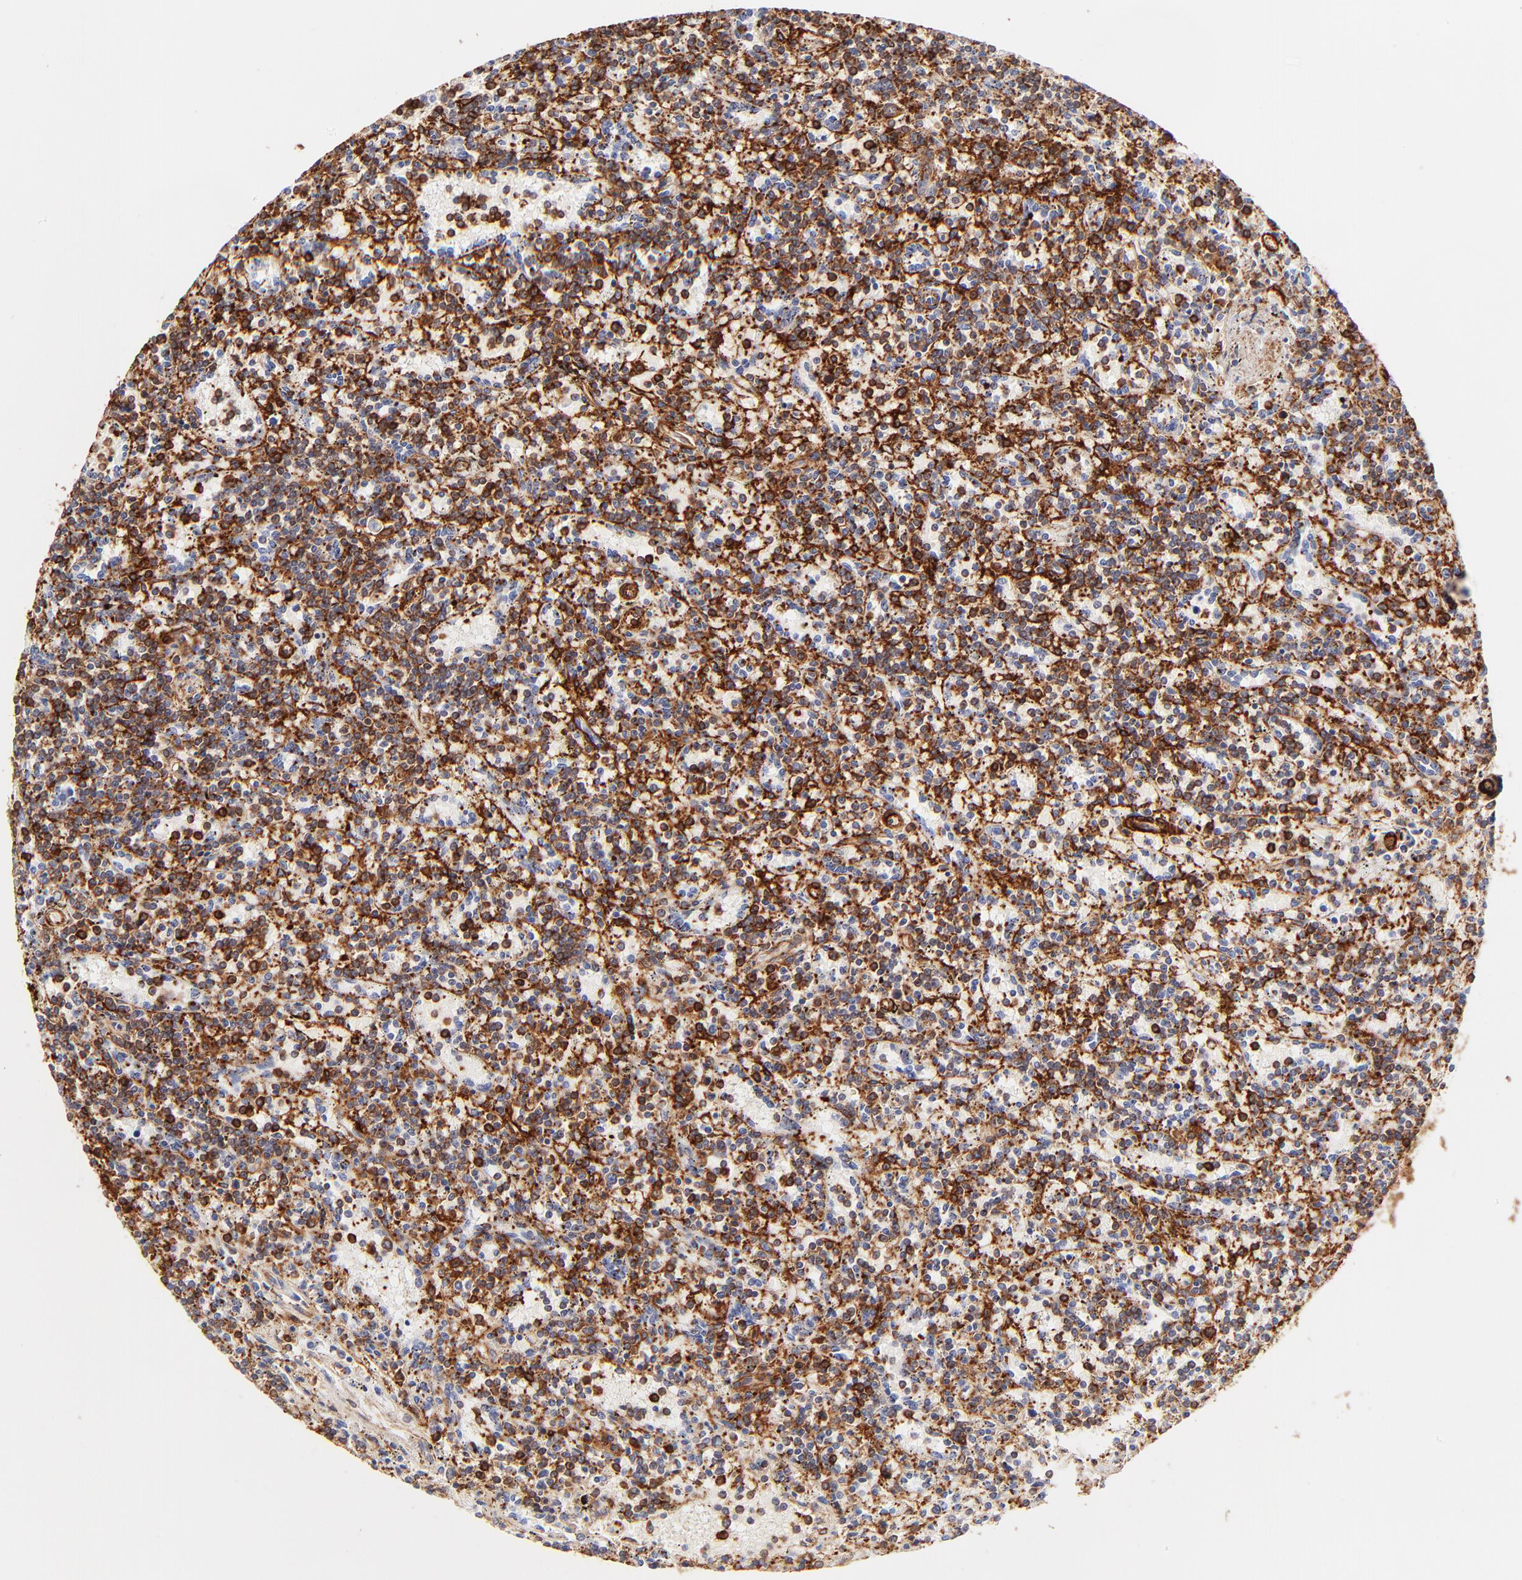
{"staining": {"intensity": "moderate", "quantity": ">75%", "location": "cytoplasmic/membranous"}, "tissue": "lymphoma", "cell_type": "Tumor cells", "image_type": "cancer", "snomed": [{"axis": "morphology", "description": "Malignant lymphoma, non-Hodgkin's type, Low grade"}, {"axis": "topography", "description": "Spleen"}], "caption": "The photomicrograph displays immunohistochemical staining of malignant lymphoma, non-Hodgkin's type (low-grade). There is moderate cytoplasmic/membranous staining is present in approximately >75% of tumor cells.", "gene": "FLNA", "patient": {"sex": "male", "age": 73}}